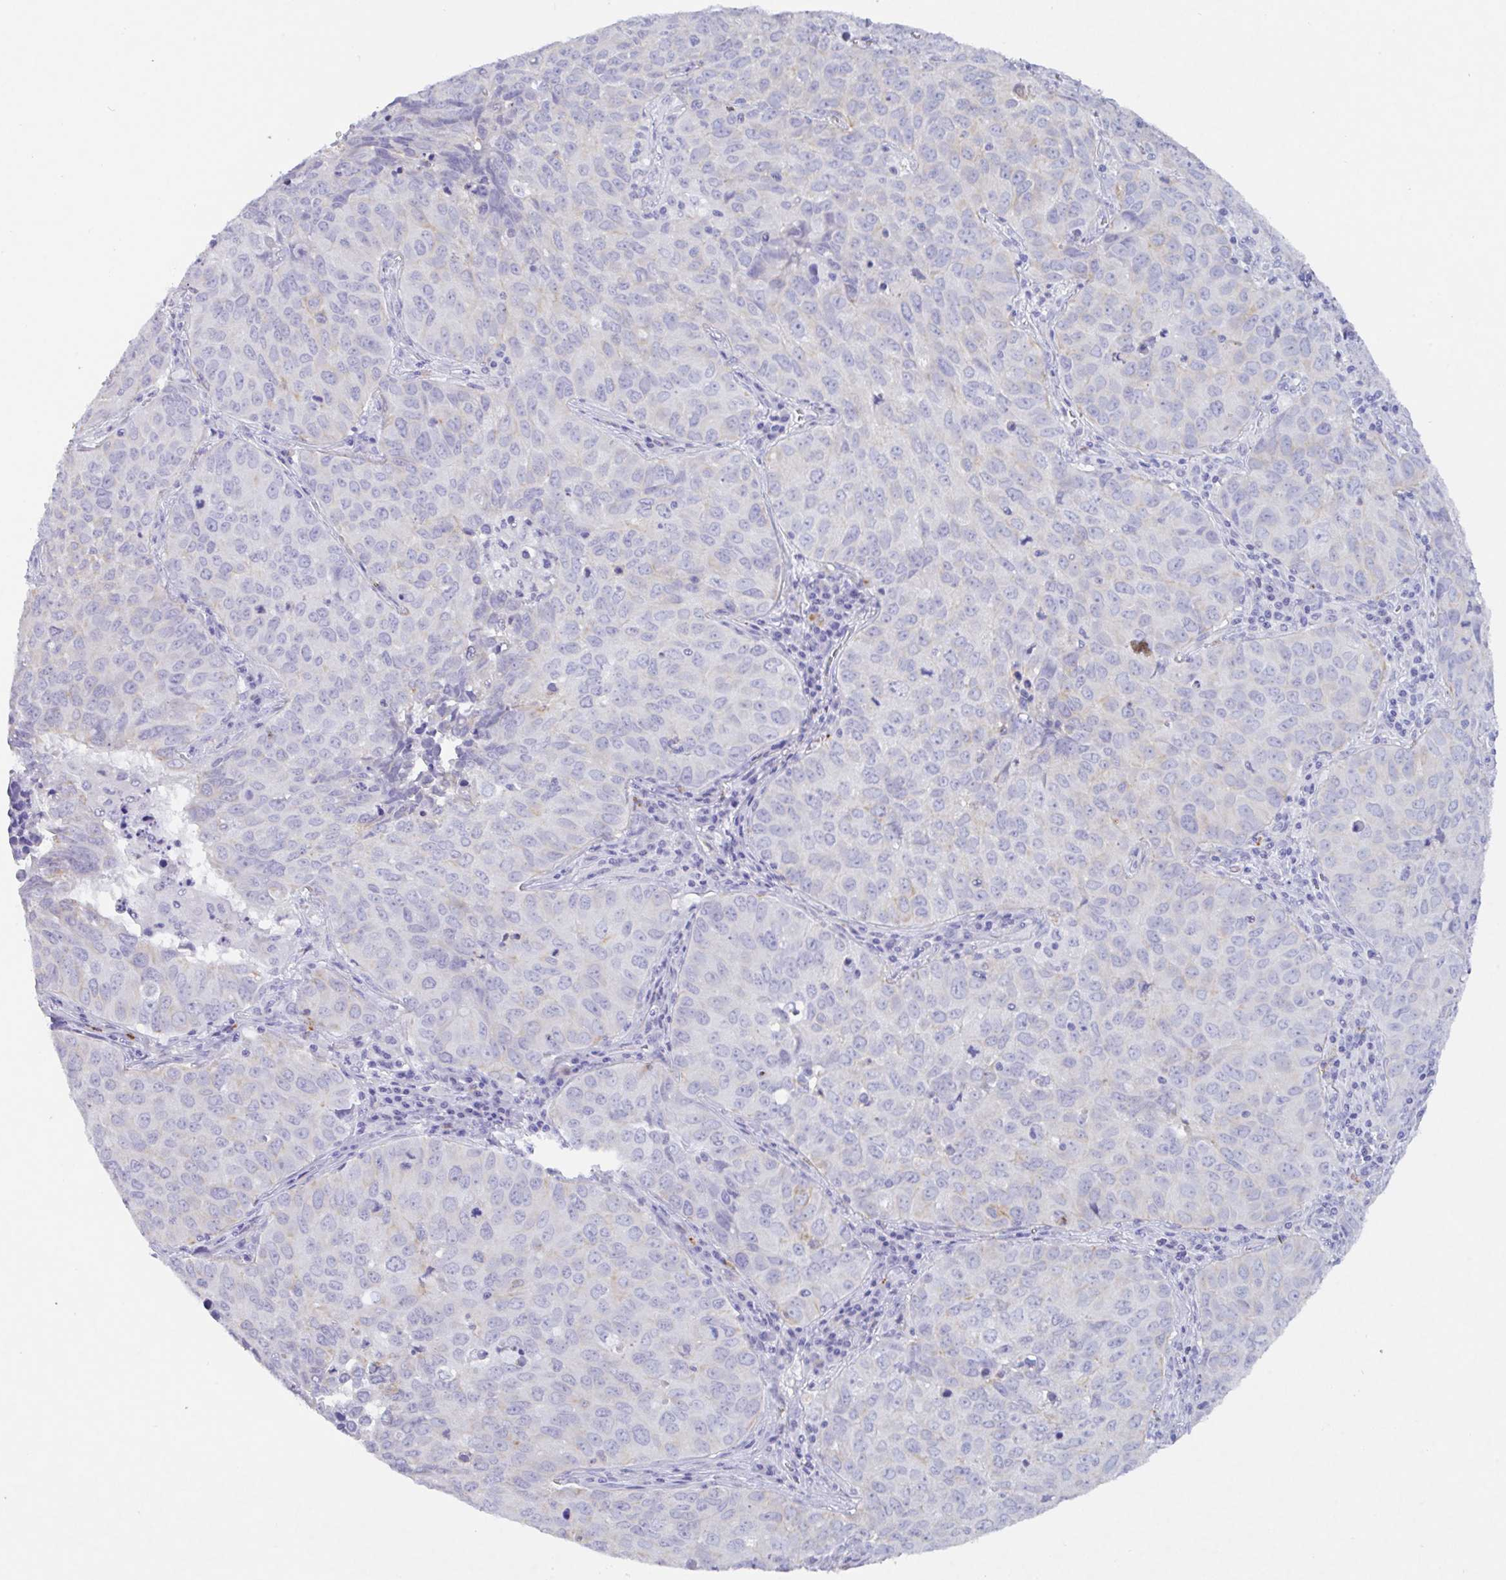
{"staining": {"intensity": "negative", "quantity": "none", "location": "none"}, "tissue": "lung cancer", "cell_type": "Tumor cells", "image_type": "cancer", "snomed": [{"axis": "morphology", "description": "Adenocarcinoma, NOS"}, {"axis": "topography", "description": "Lung"}], "caption": "An image of lung adenocarcinoma stained for a protein reveals no brown staining in tumor cells. Nuclei are stained in blue.", "gene": "DTWD2", "patient": {"sex": "female", "age": 50}}